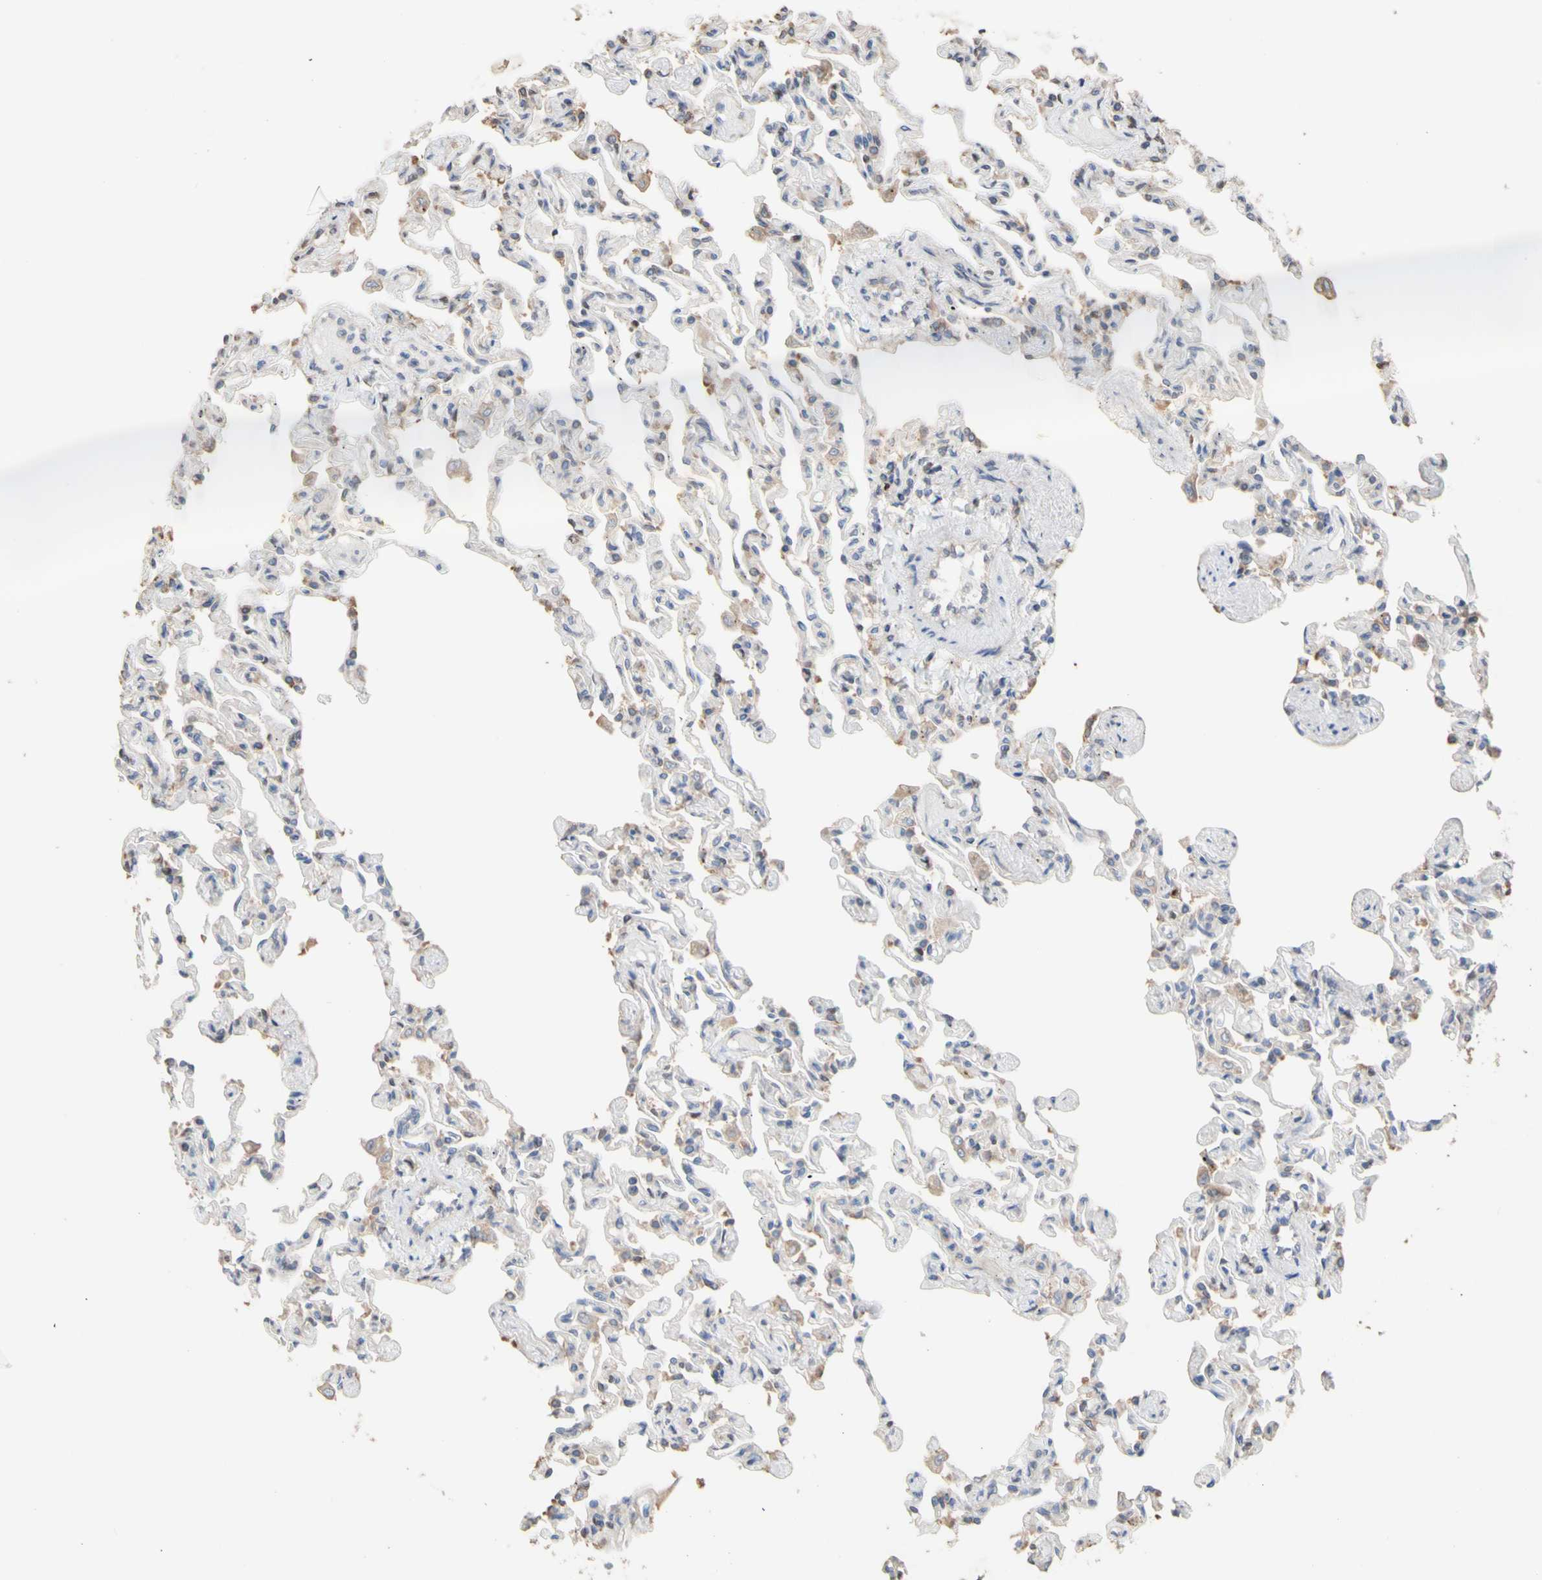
{"staining": {"intensity": "weak", "quantity": "25%-75%", "location": "cytoplasmic/membranous"}, "tissue": "lung", "cell_type": "Alveolar cells", "image_type": "normal", "snomed": [{"axis": "morphology", "description": "Normal tissue, NOS"}, {"axis": "topography", "description": "Lung"}], "caption": "Alveolar cells demonstrate weak cytoplasmic/membranous staining in about 25%-75% of cells in normal lung. (Stains: DAB in brown, nuclei in blue, Microscopy: brightfield microscopy at high magnification).", "gene": "NECTIN3", "patient": {"sex": "male", "age": 21}}